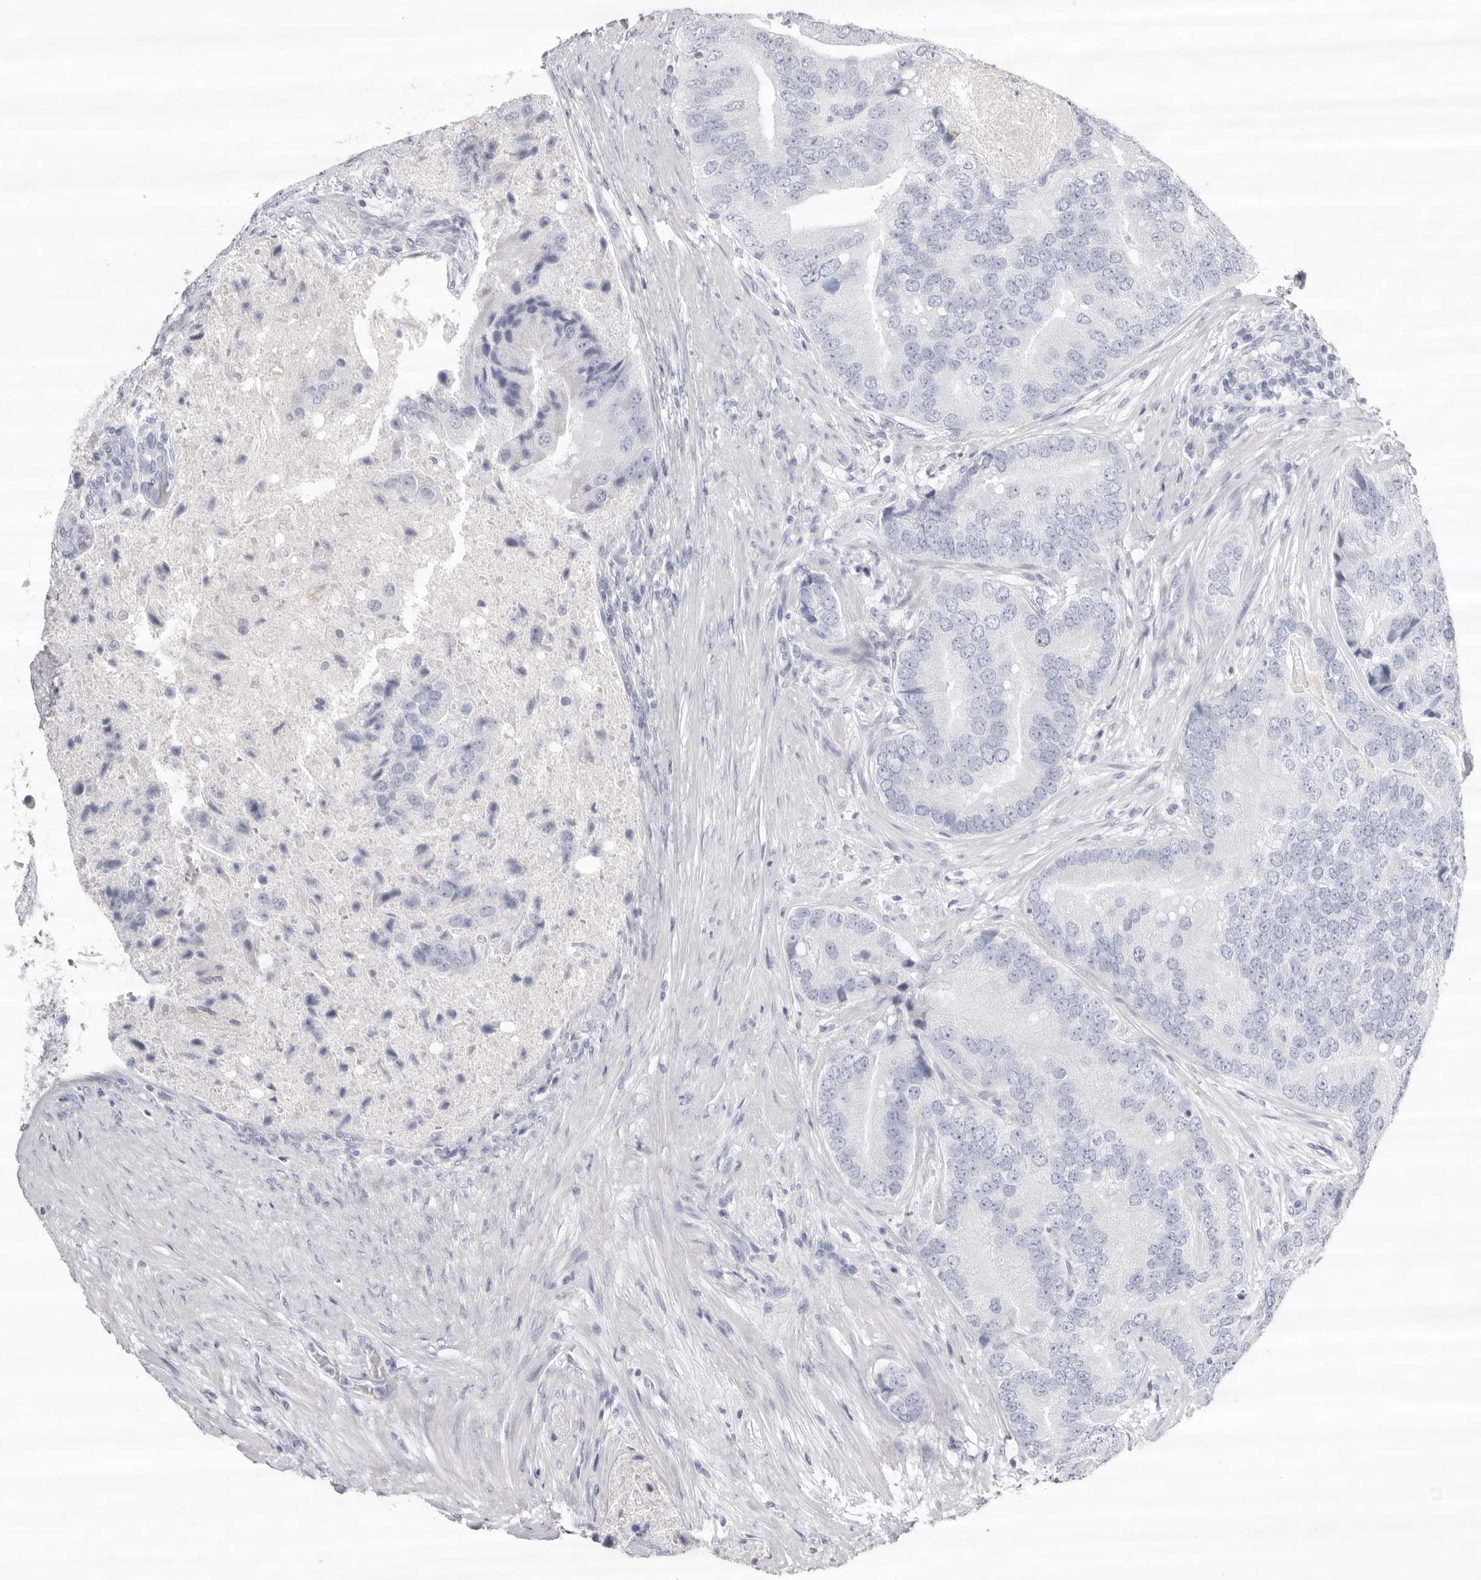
{"staining": {"intensity": "negative", "quantity": "none", "location": "none"}, "tissue": "prostate cancer", "cell_type": "Tumor cells", "image_type": "cancer", "snomed": [{"axis": "morphology", "description": "Adenocarcinoma, High grade"}, {"axis": "topography", "description": "Prostate"}], "caption": "This is a micrograph of immunohistochemistry staining of prostate cancer (high-grade adenocarcinoma), which shows no expression in tumor cells. (DAB (3,3'-diaminobenzidine) IHC with hematoxylin counter stain).", "gene": "LPO", "patient": {"sex": "male", "age": 70}}